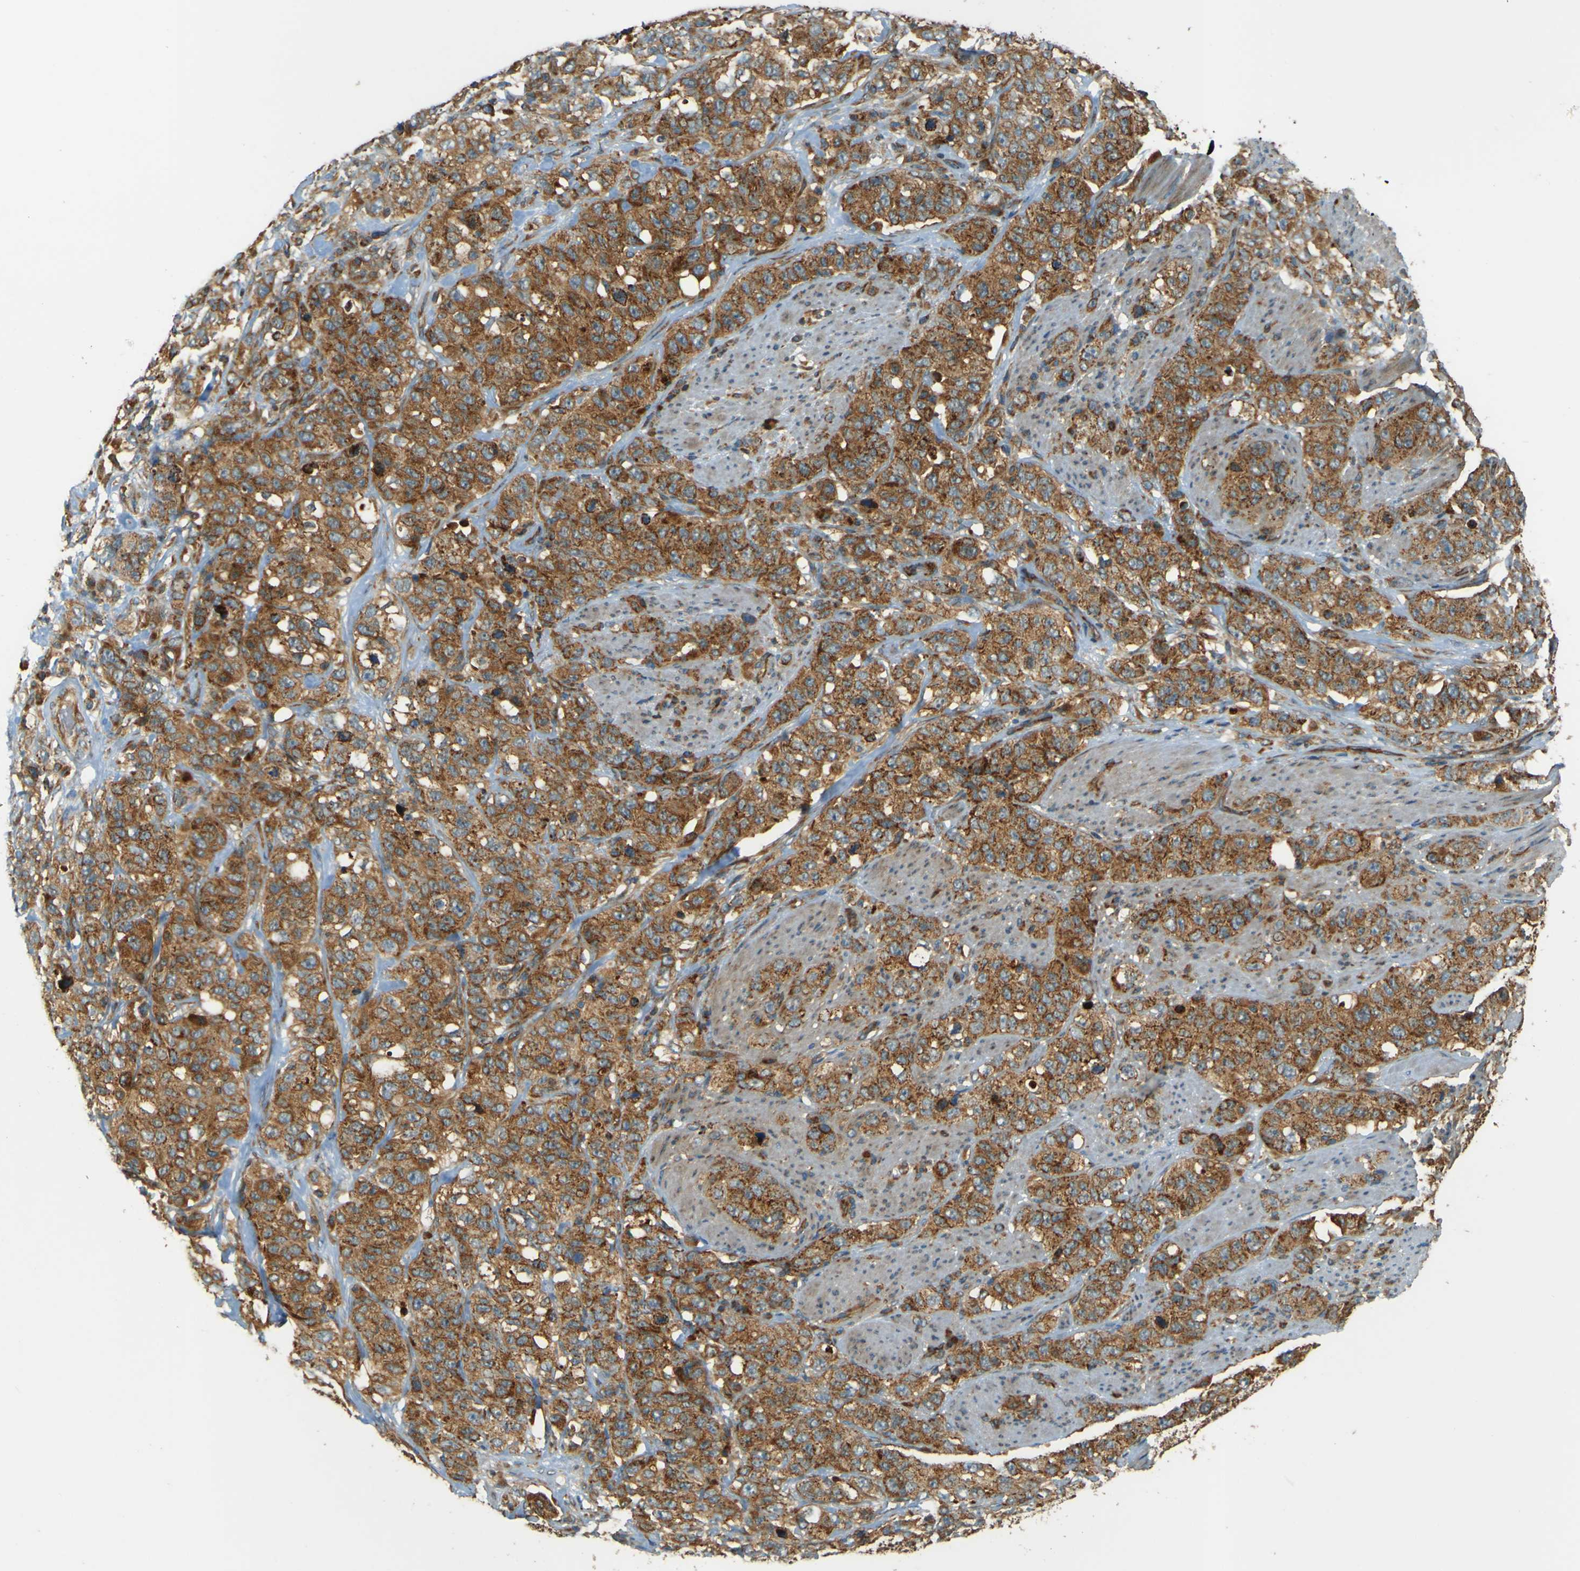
{"staining": {"intensity": "strong", "quantity": ">75%", "location": "cytoplasmic/membranous"}, "tissue": "stomach cancer", "cell_type": "Tumor cells", "image_type": "cancer", "snomed": [{"axis": "morphology", "description": "Adenocarcinoma, NOS"}, {"axis": "topography", "description": "Stomach"}], "caption": "Protein expression by IHC reveals strong cytoplasmic/membranous positivity in approximately >75% of tumor cells in stomach cancer (adenocarcinoma).", "gene": "DNAJC5", "patient": {"sex": "male", "age": 48}}